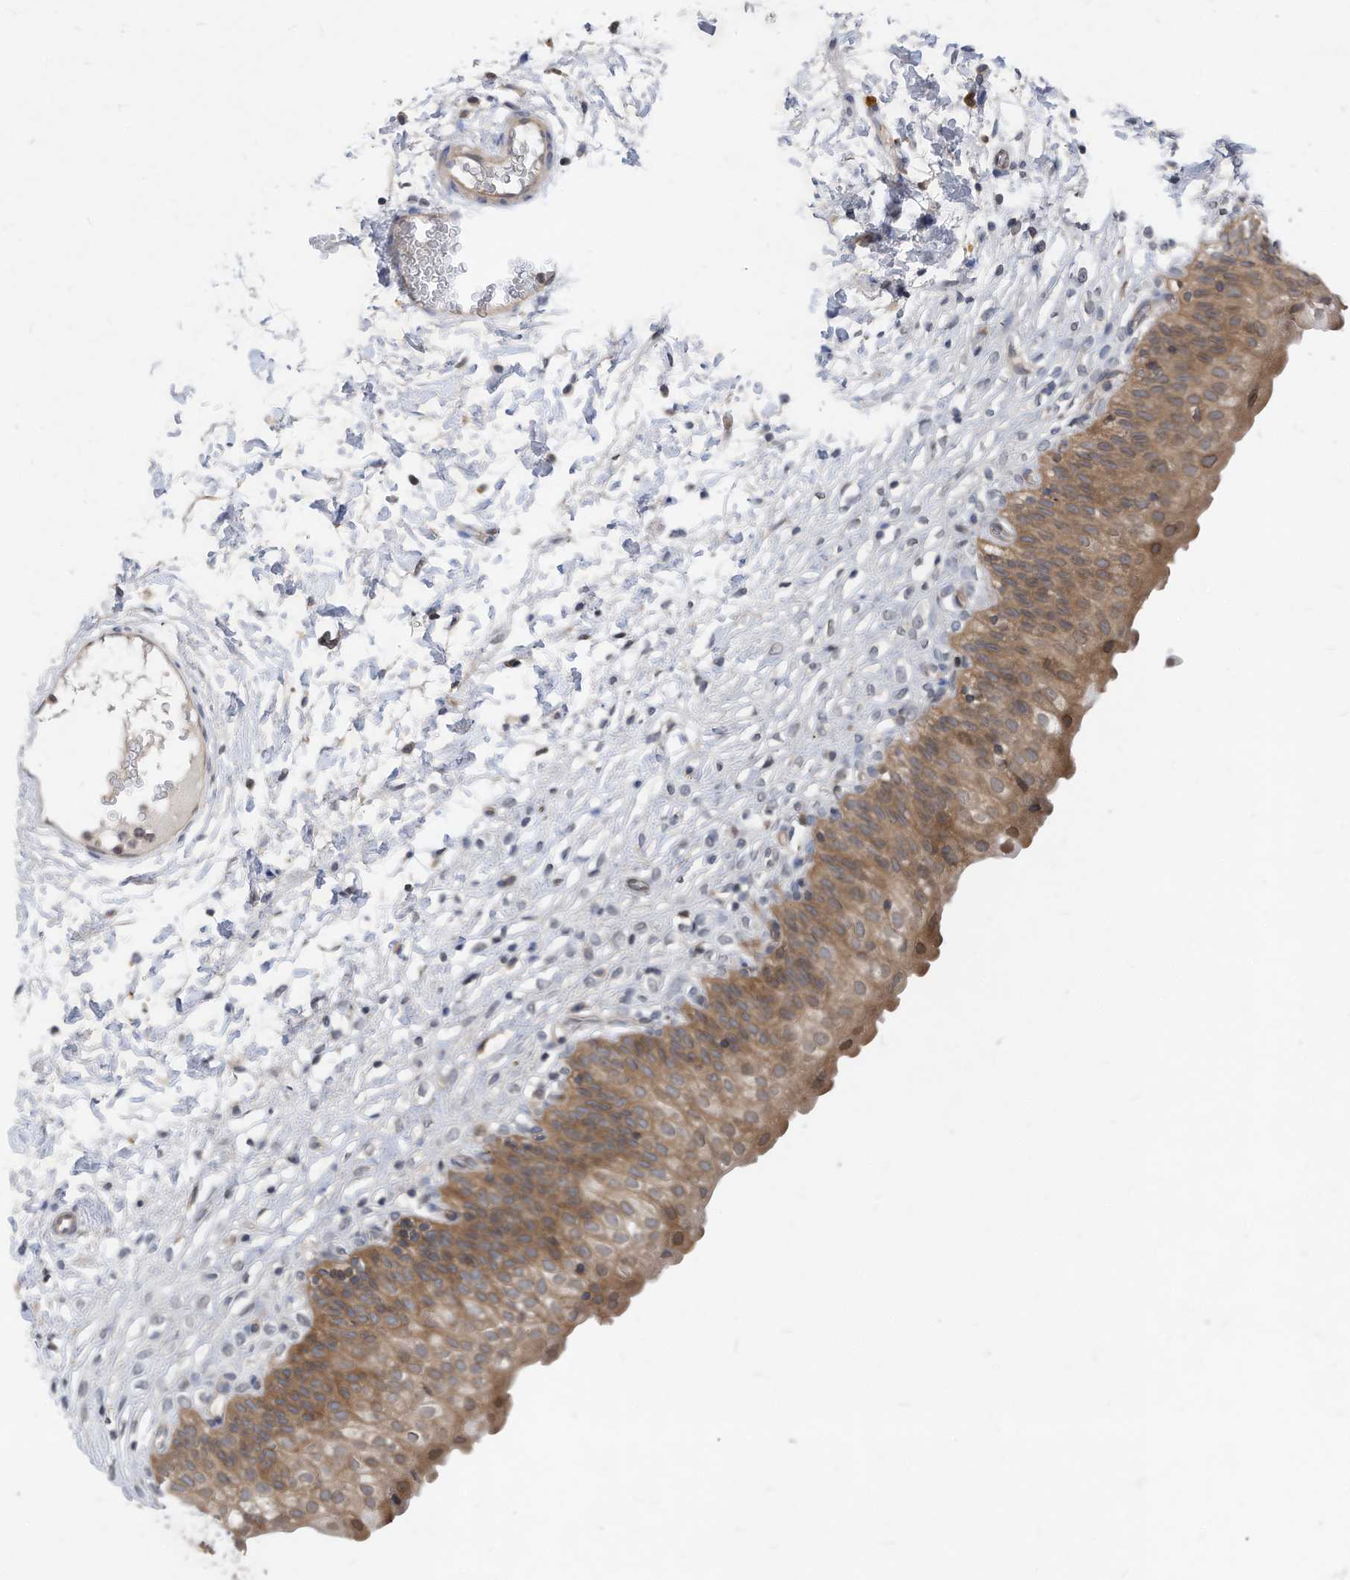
{"staining": {"intensity": "moderate", "quantity": ">75%", "location": "cytoplasmic/membranous"}, "tissue": "urinary bladder", "cell_type": "Urothelial cells", "image_type": "normal", "snomed": [{"axis": "morphology", "description": "Normal tissue, NOS"}, {"axis": "topography", "description": "Urinary bladder"}], "caption": "DAB (3,3'-diaminobenzidine) immunohistochemical staining of benign human urinary bladder exhibits moderate cytoplasmic/membranous protein expression in about >75% of urothelial cells.", "gene": "KPNB1", "patient": {"sex": "male", "age": 55}}